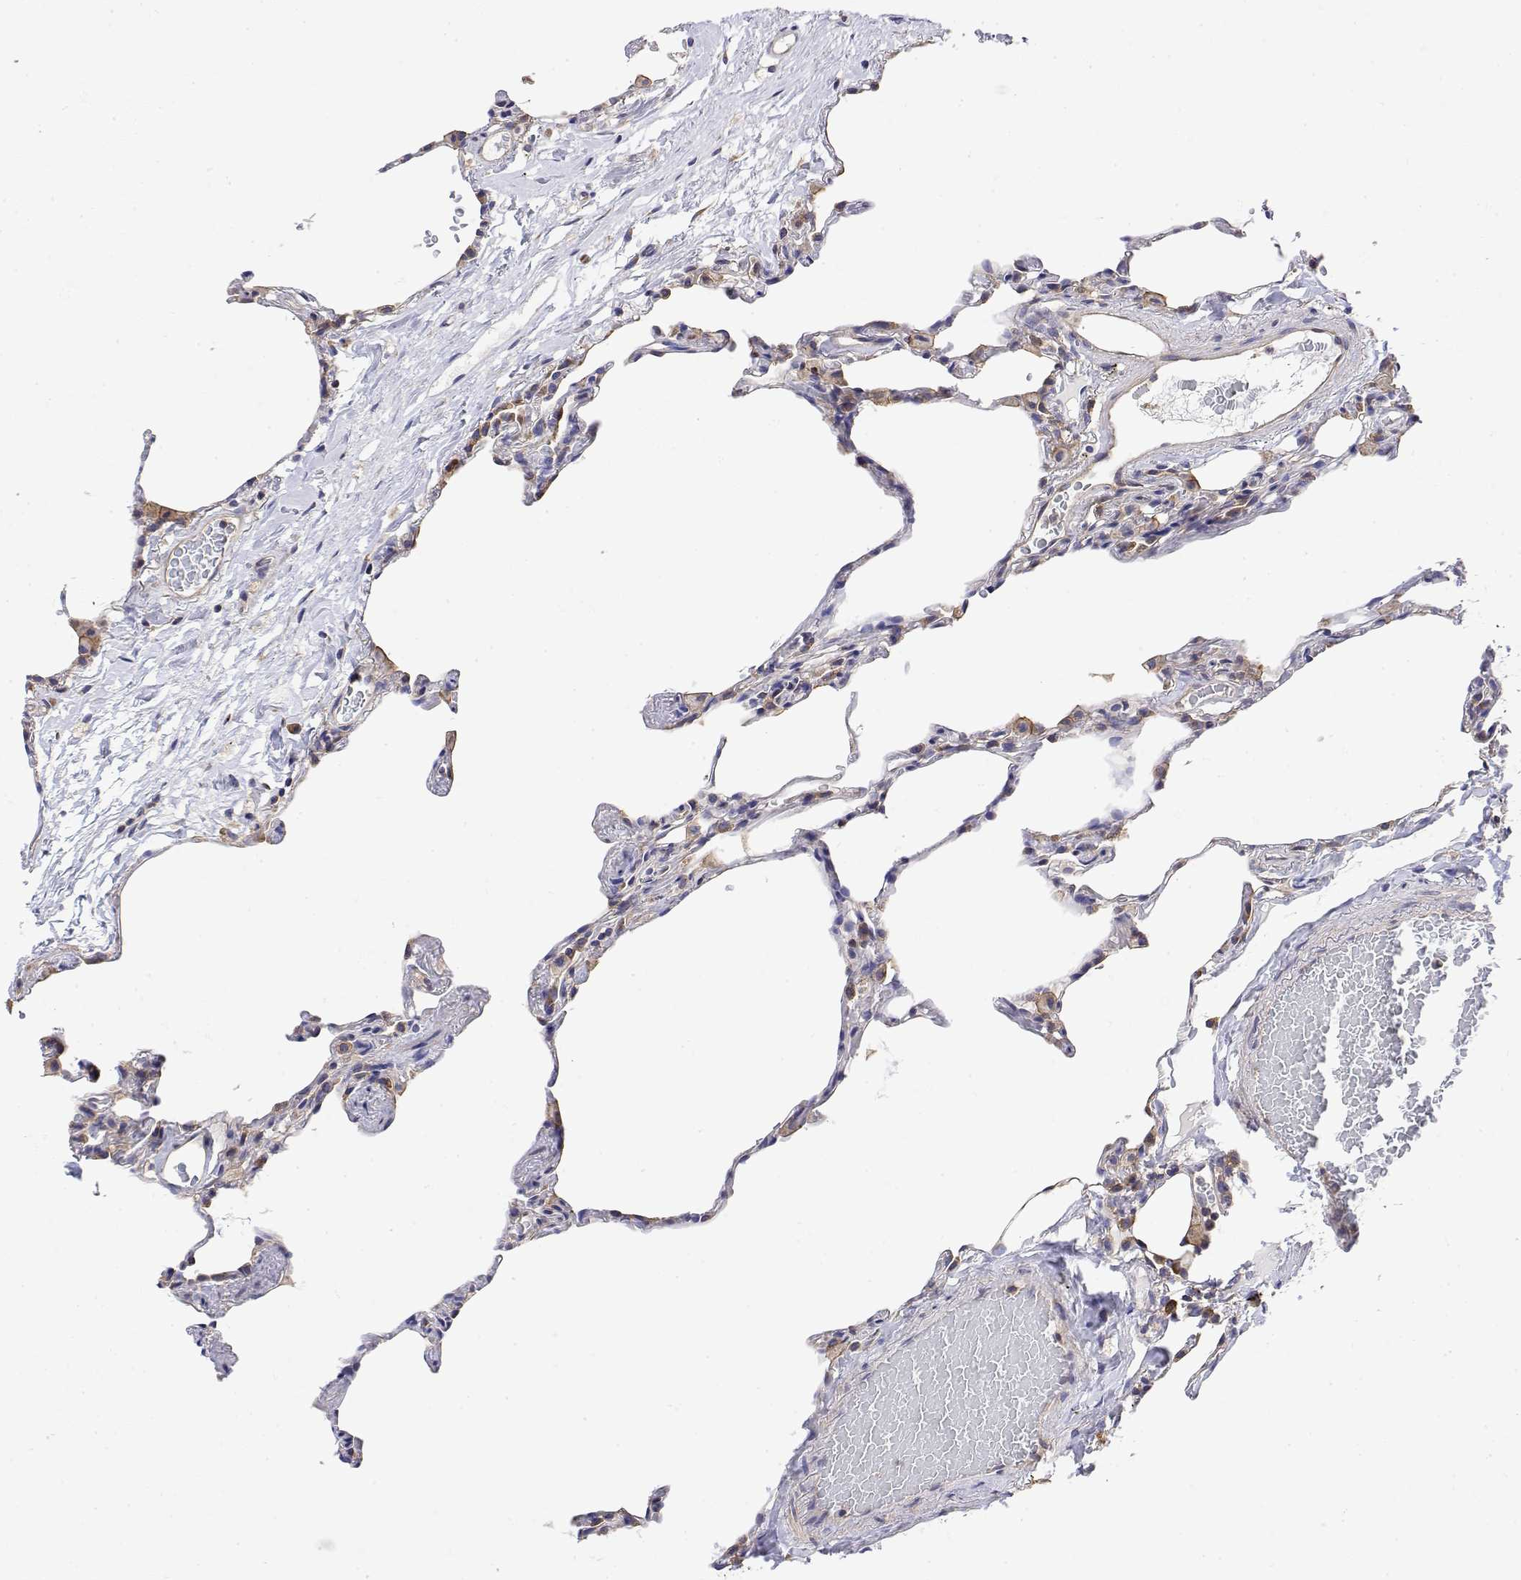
{"staining": {"intensity": "negative", "quantity": "none", "location": "none"}, "tissue": "lung", "cell_type": "Alveolar cells", "image_type": "normal", "snomed": [{"axis": "morphology", "description": "Normal tissue, NOS"}, {"axis": "topography", "description": "Lung"}], "caption": "DAB immunohistochemical staining of unremarkable lung reveals no significant positivity in alveolar cells. (DAB immunohistochemistry, high magnification).", "gene": "EEF1G", "patient": {"sex": "female", "age": 57}}